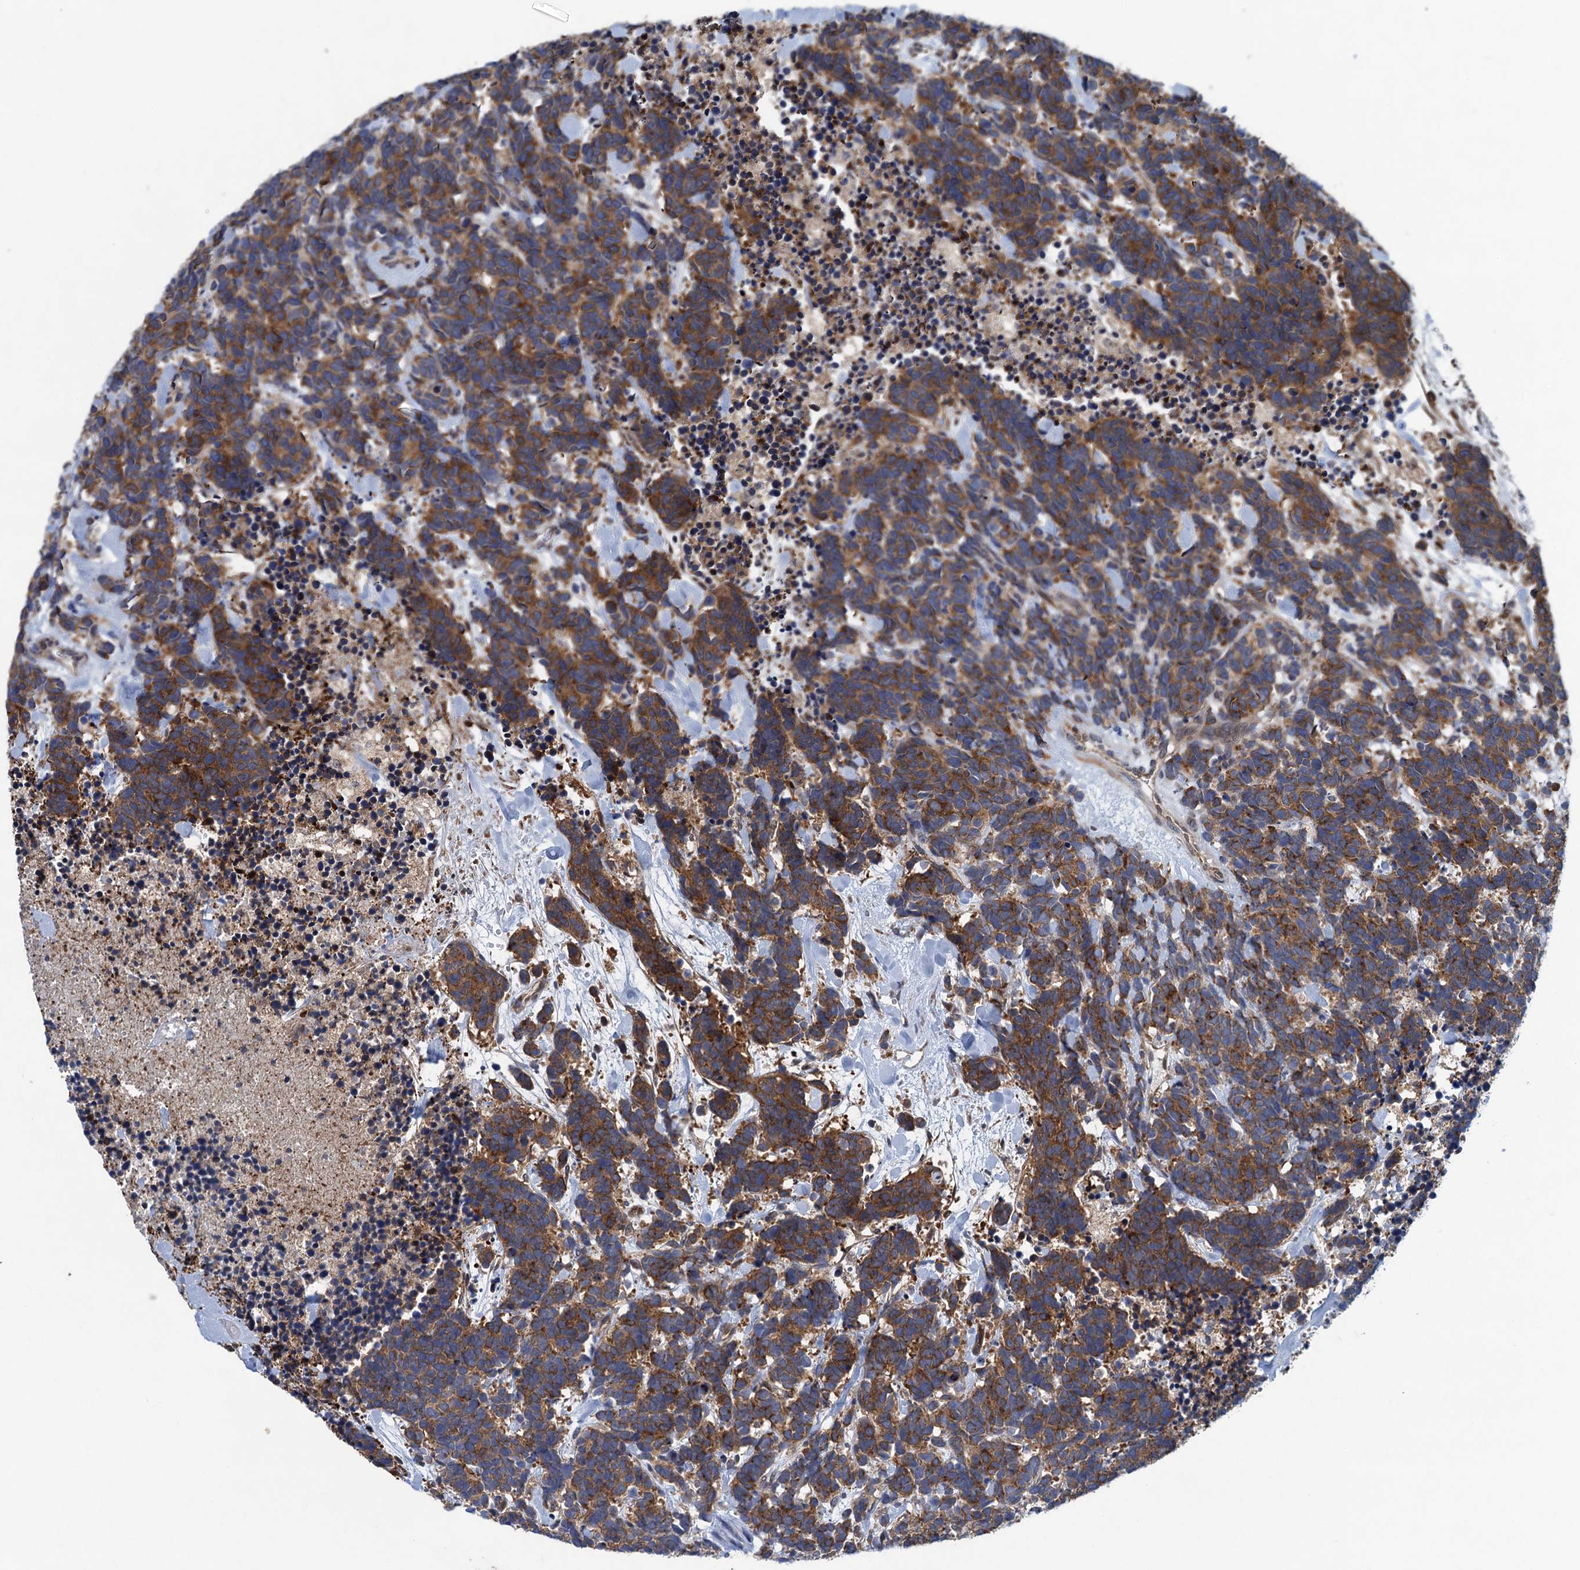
{"staining": {"intensity": "moderate", "quantity": ">75%", "location": "cytoplasmic/membranous"}, "tissue": "carcinoid", "cell_type": "Tumor cells", "image_type": "cancer", "snomed": [{"axis": "morphology", "description": "Carcinoma, NOS"}, {"axis": "morphology", "description": "Carcinoid, malignant, NOS"}, {"axis": "topography", "description": "Prostate"}], "caption": "Moderate cytoplasmic/membranous positivity is appreciated in approximately >75% of tumor cells in carcinoid. The staining was performed using DAB (3,3'-diaminobenzidine) to visualize the protein expression in brown, while the nuclei were stained in blue with hematoxylin (Magnification: 20x).", "gene": "CNTN5", "patient": {"sex": "male", "age": 57}}